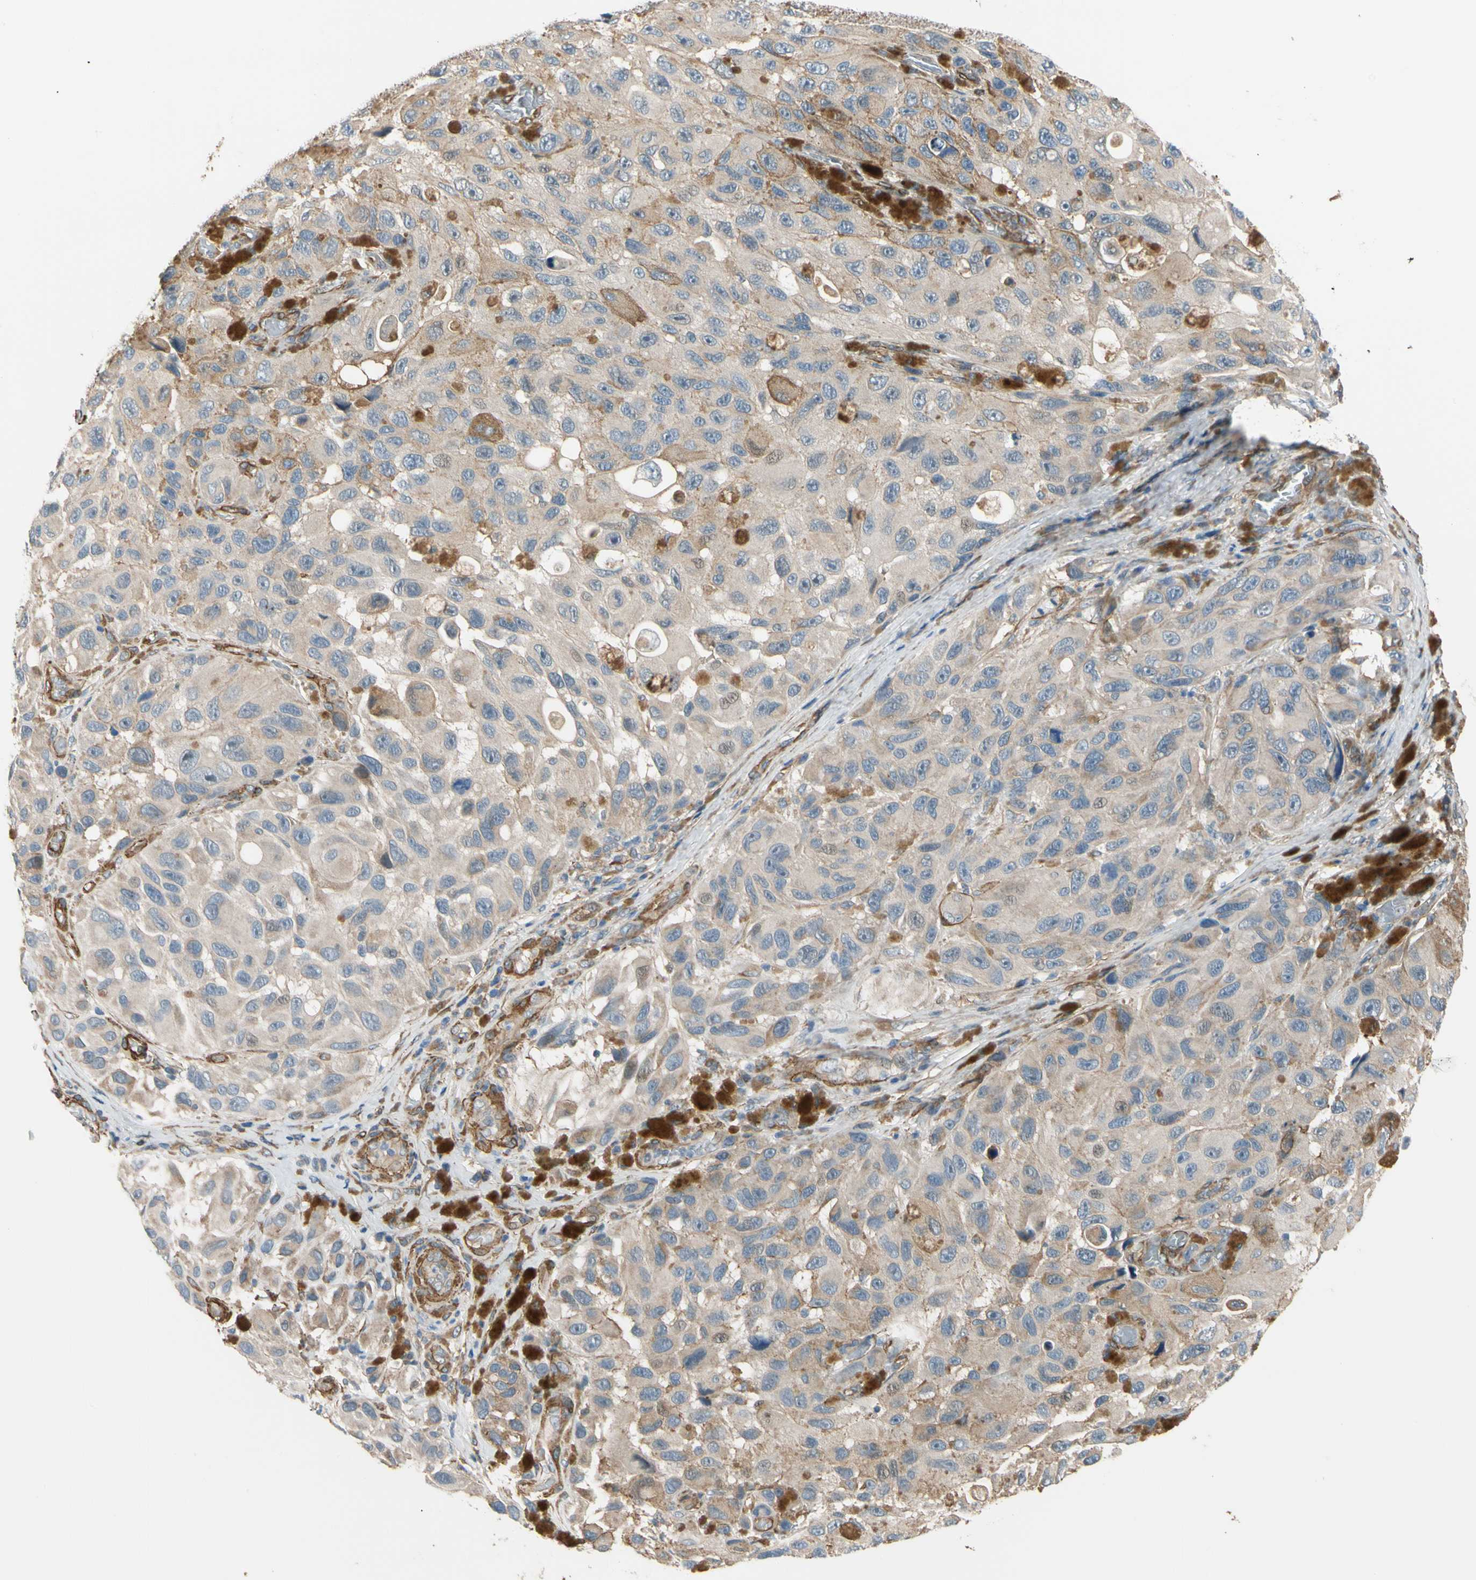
{"staining": {"intensity": "weak", "quantity": ">75%", "location": "cytoplasmic/membranous"}, "tissue": "melanoma", "cell_type": "Tumor cells", "image_type": "cancer", "snomed": [{"axis": "morphology", "description": "Malignant melanoma, NOS"}, {"axis": "topography", "description": "Skin"}], "caption": "An immunohistochemistry (IHC) micrograph of tumor tissue is shown. Protein staining in brown shows weak cytoplasmic/membranous positivity in melanoma within tumor cells.", "gene": "LIMK2", "patient": {"sex": "female", "age": 73}}